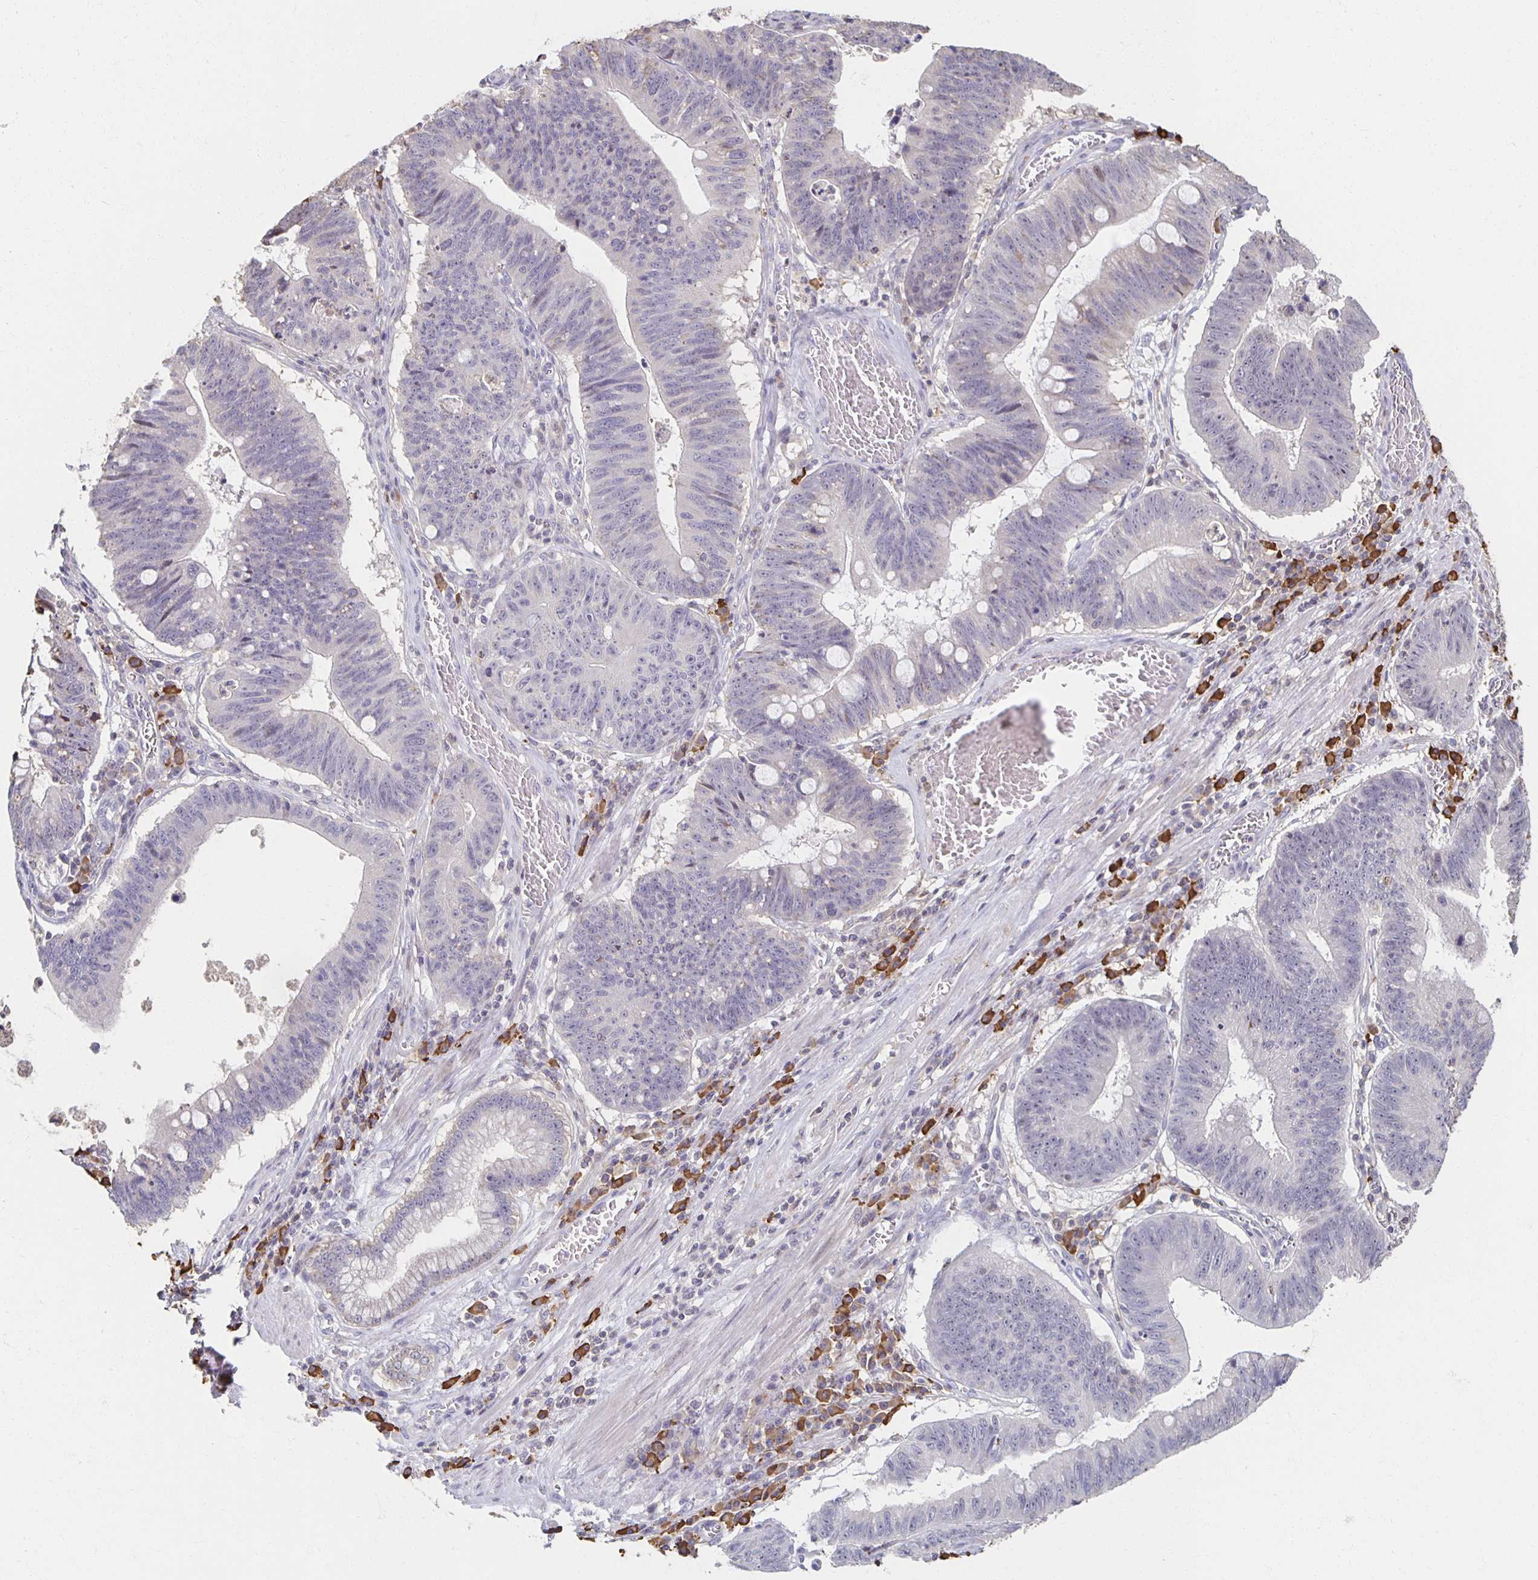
{"staining": {"intensity": "negative", "quantity": "none", "location": "none"}, "tissue": "stomach cancer", "cell_type": "Tumor cells", "image_type": "cancer", "snomed": [{"axis": "morphology", "description": "Adenocarcinoma, NOS"}, {"axis": "topography", "description": "Stomach"}], "caption": "There is no significant expression in tumor cells of stomach cancer. The staining was performed using DAB to visualize the protein expression in brown, while the nuclei were stained in blue with hematoxylin (Magnification: 20x).", "gene": "ZNF692", "patient": {"sex": "male", "age": 59}}